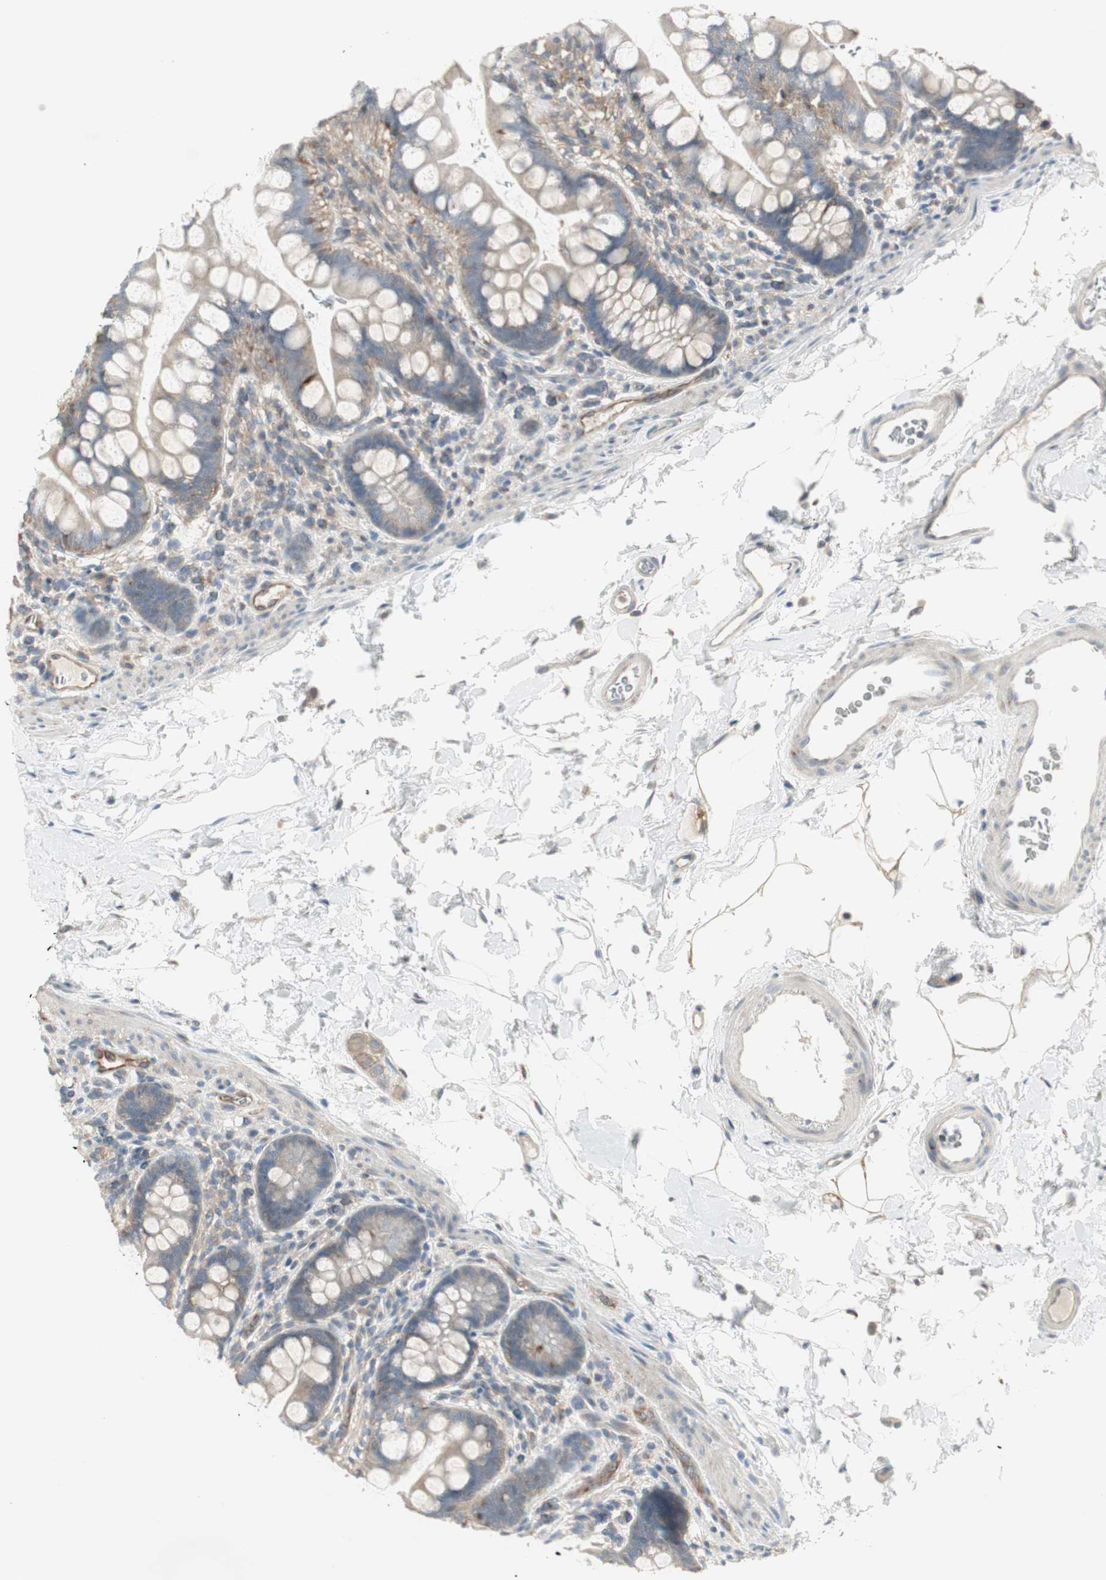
{"staining": {"intensity": "weak", "quantity": "<25%", "location": "cytoplasmic/membranous"}, "tissue": "small intestine", "cell_type": "Glandular cells", "image_type": "normal", "snomed": [{"axis": "morphology", "description": "Normal tissue, NOS"}, {"axis": "topography", "description": "Small intestine"}], "caption": "Immunohistochemistry of benign human small intestine demonstrates no staining in glandular cells. (DAB IHC with hematoxylin counter stain).", "gene": "ZFP36", "patient": {"sex": "female", "age": 58}}